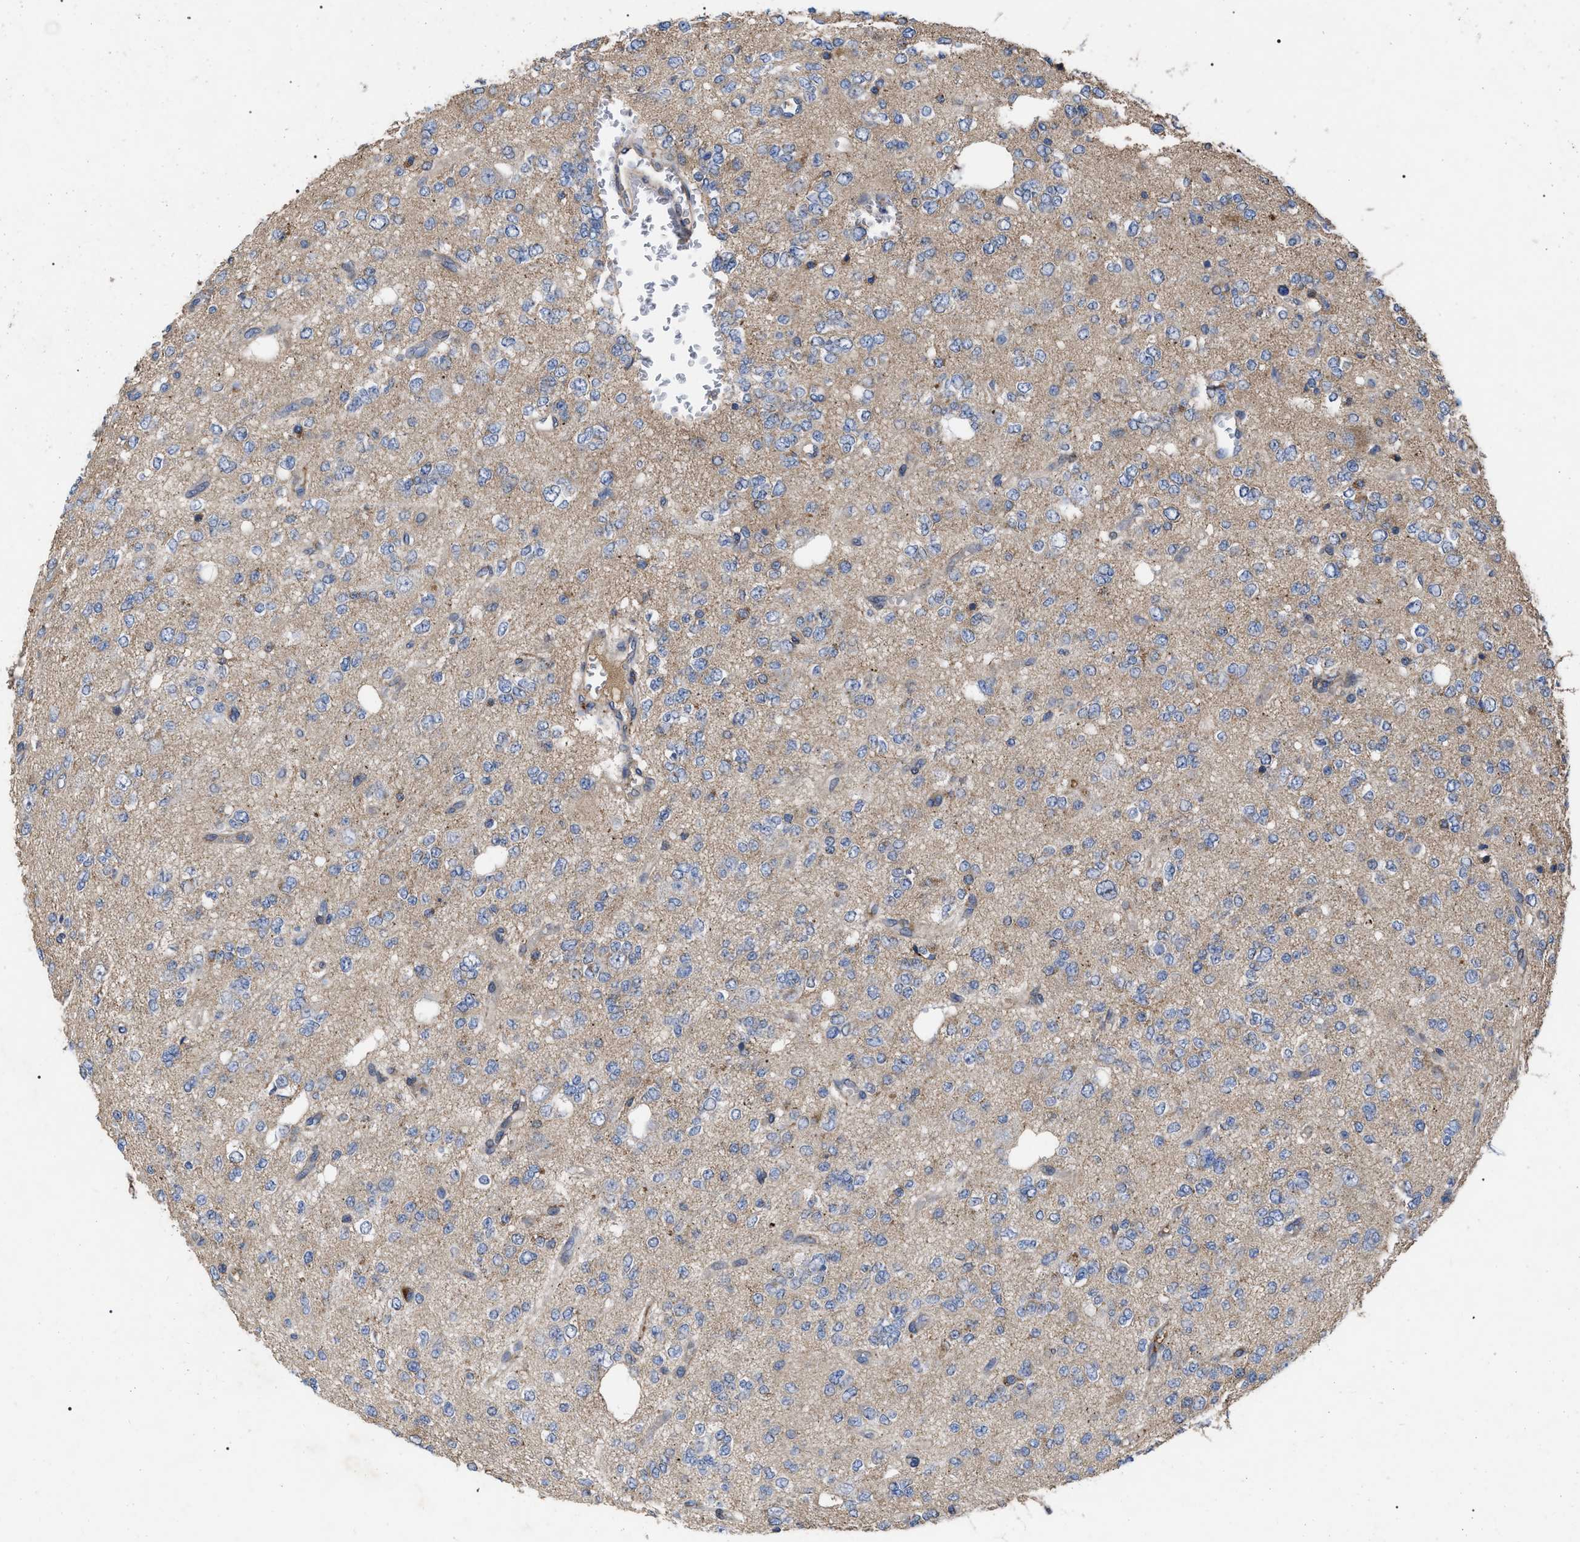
{"staining": {"intensity": "negative", "quantity": "none", "location": "none"}, "tissue": "glioma", "cell_type": "Tumor cells", "image_type": "cancer", "snomed": [{"axis": "morphology", "description": "Glioma, malignant, Low grade"}, {"axis": "topography", "description": "Brain"}], "caption": "Tumor cells are negative for protein expression in human low-grade glioma (malignant).", "gene": "FAM171A2", "patient": {"sex": "male", "age": 38}}